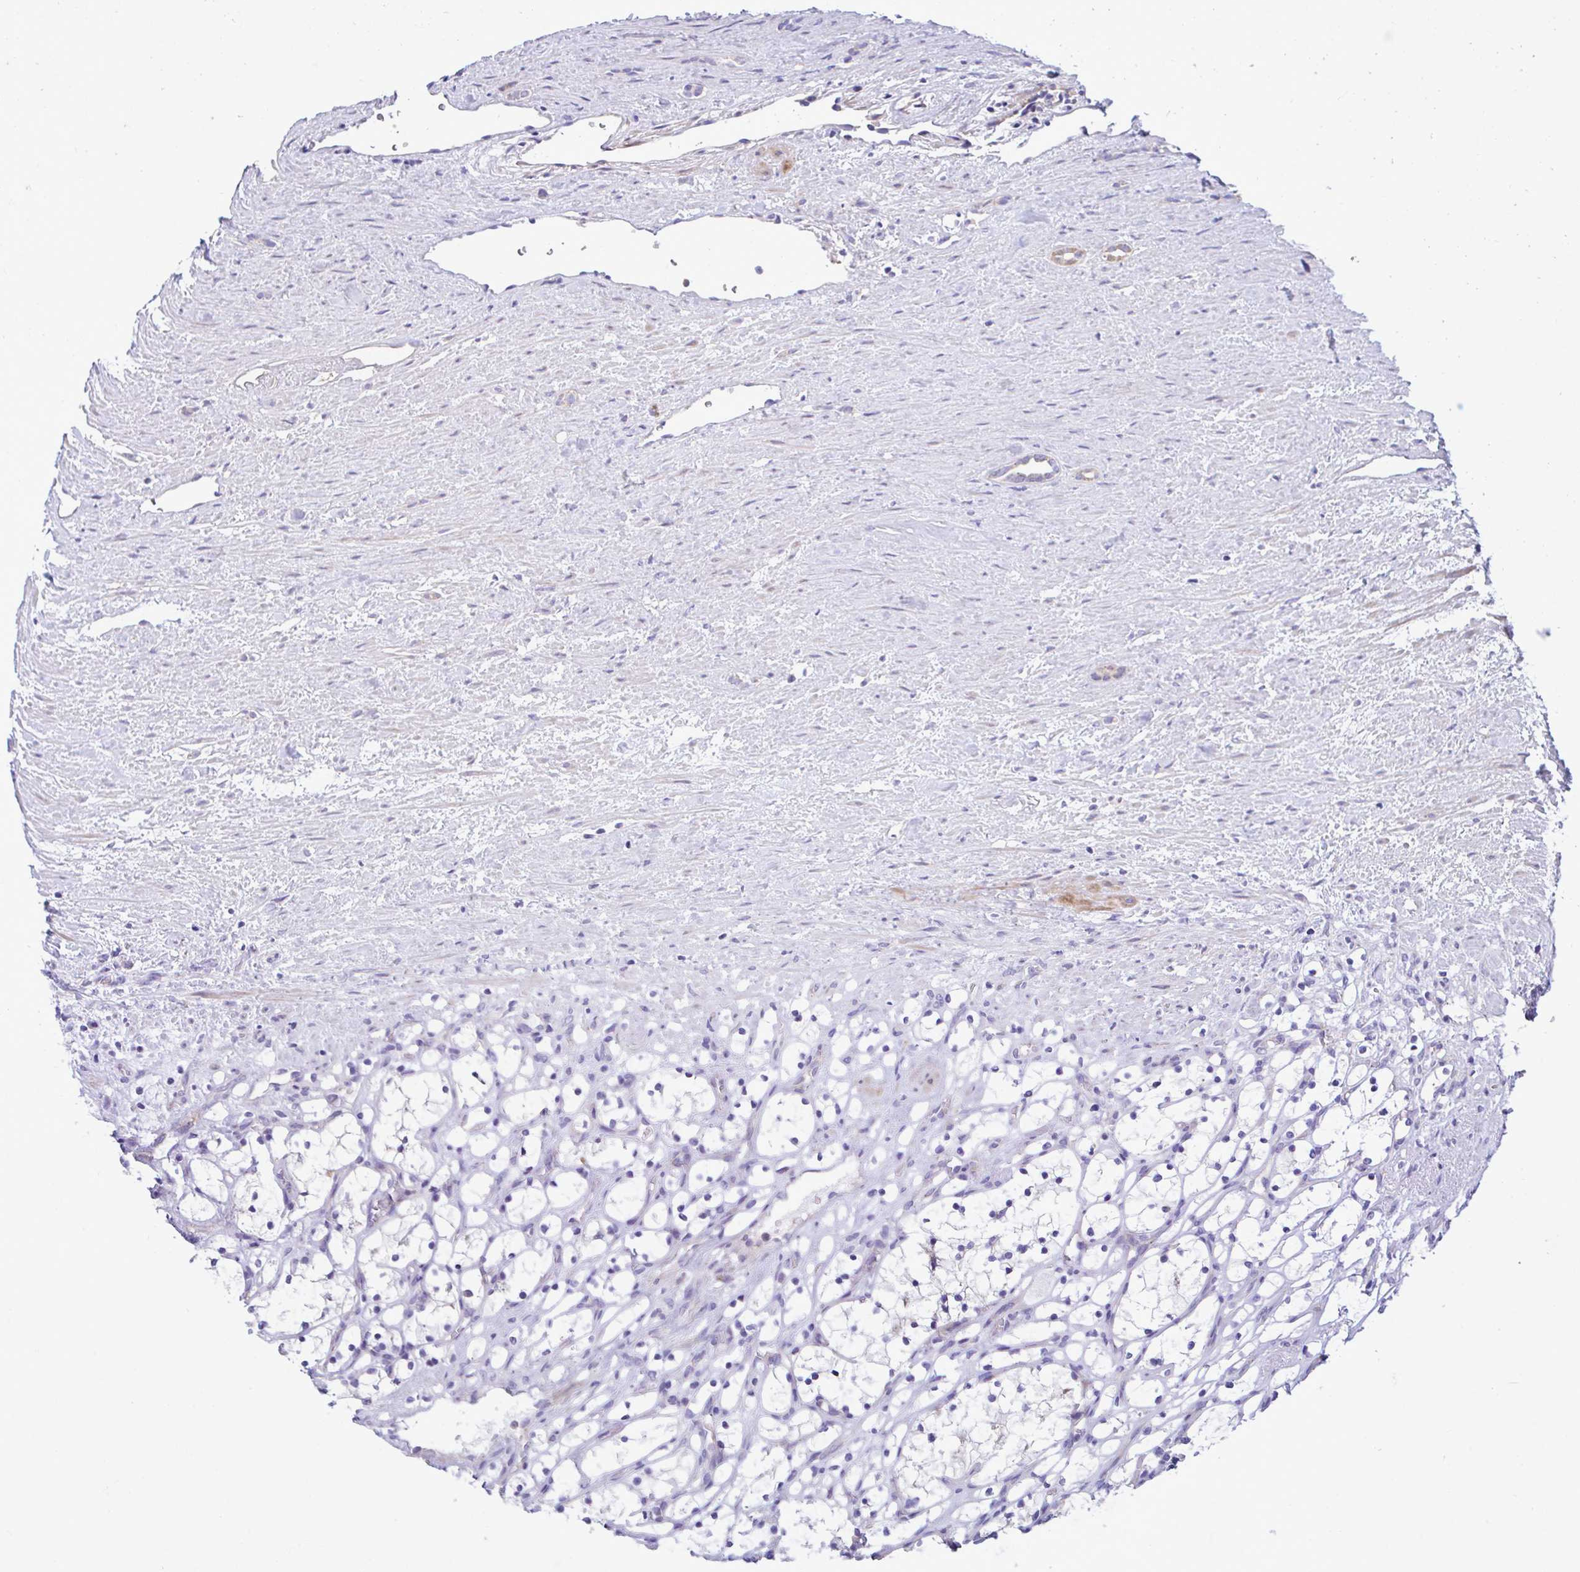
{"staining": {"intensity": "negative", "quantity": "none", "location": "none"}, "tissue": "renal cancer", "cell_type": "Tumor cells", "image_type": "cancer", "snomed": [{"axis": "morphology", "description": "Adenocarcinoma, NOS"}, {"axis": "topography", "description": "Kidney"}], "caption": "Tumor cells are negative for brown protein staining in renal adenocarcinoma.", "gene": "MRPS16", "patient": {"sex": "female", "age": 69}}